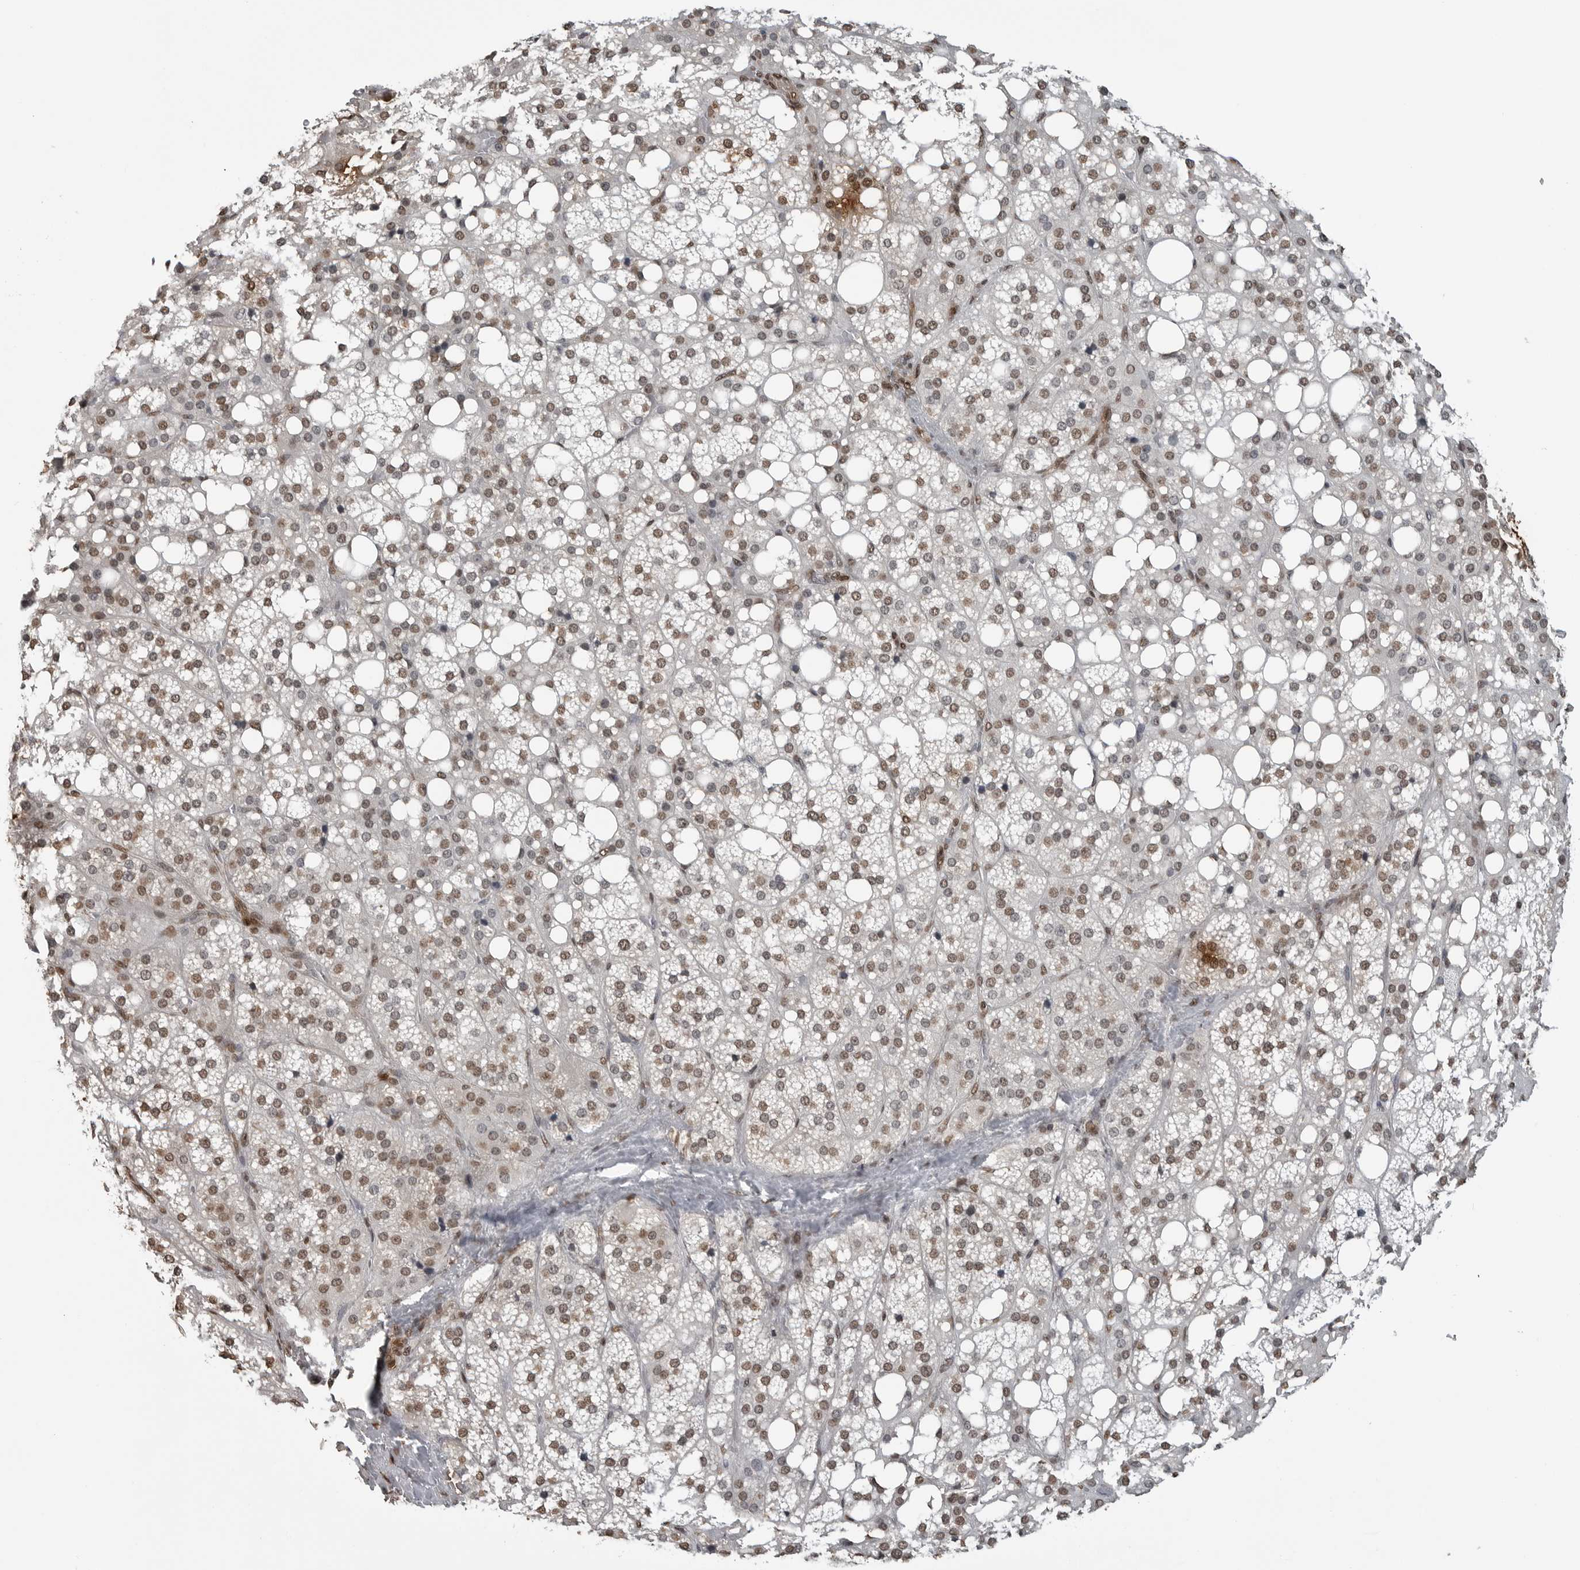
{"staining": {"intensity": "moderate", "quantity": "25%-75%", "location": "nuclear"}, "tissue": "adrenal gland", "cell_type": "Glandular cells", "image_type": "normal", "snomed": [{"axis": "morphology", "description": "Normal tissue, NOS"}, {"axis": "topography", "description": "Adrenal gland"}], "caption": "Glandular cells reveal moderate nuclear positivity in about 25%-75% of cells in benign adrenal gland. (Stains: DAB in brown, nuclei in blue, Microscopy: brightfield microscopy at high magnification).", "gene": "SMAD2", "patient": {"sex": "female", "age": 59}}